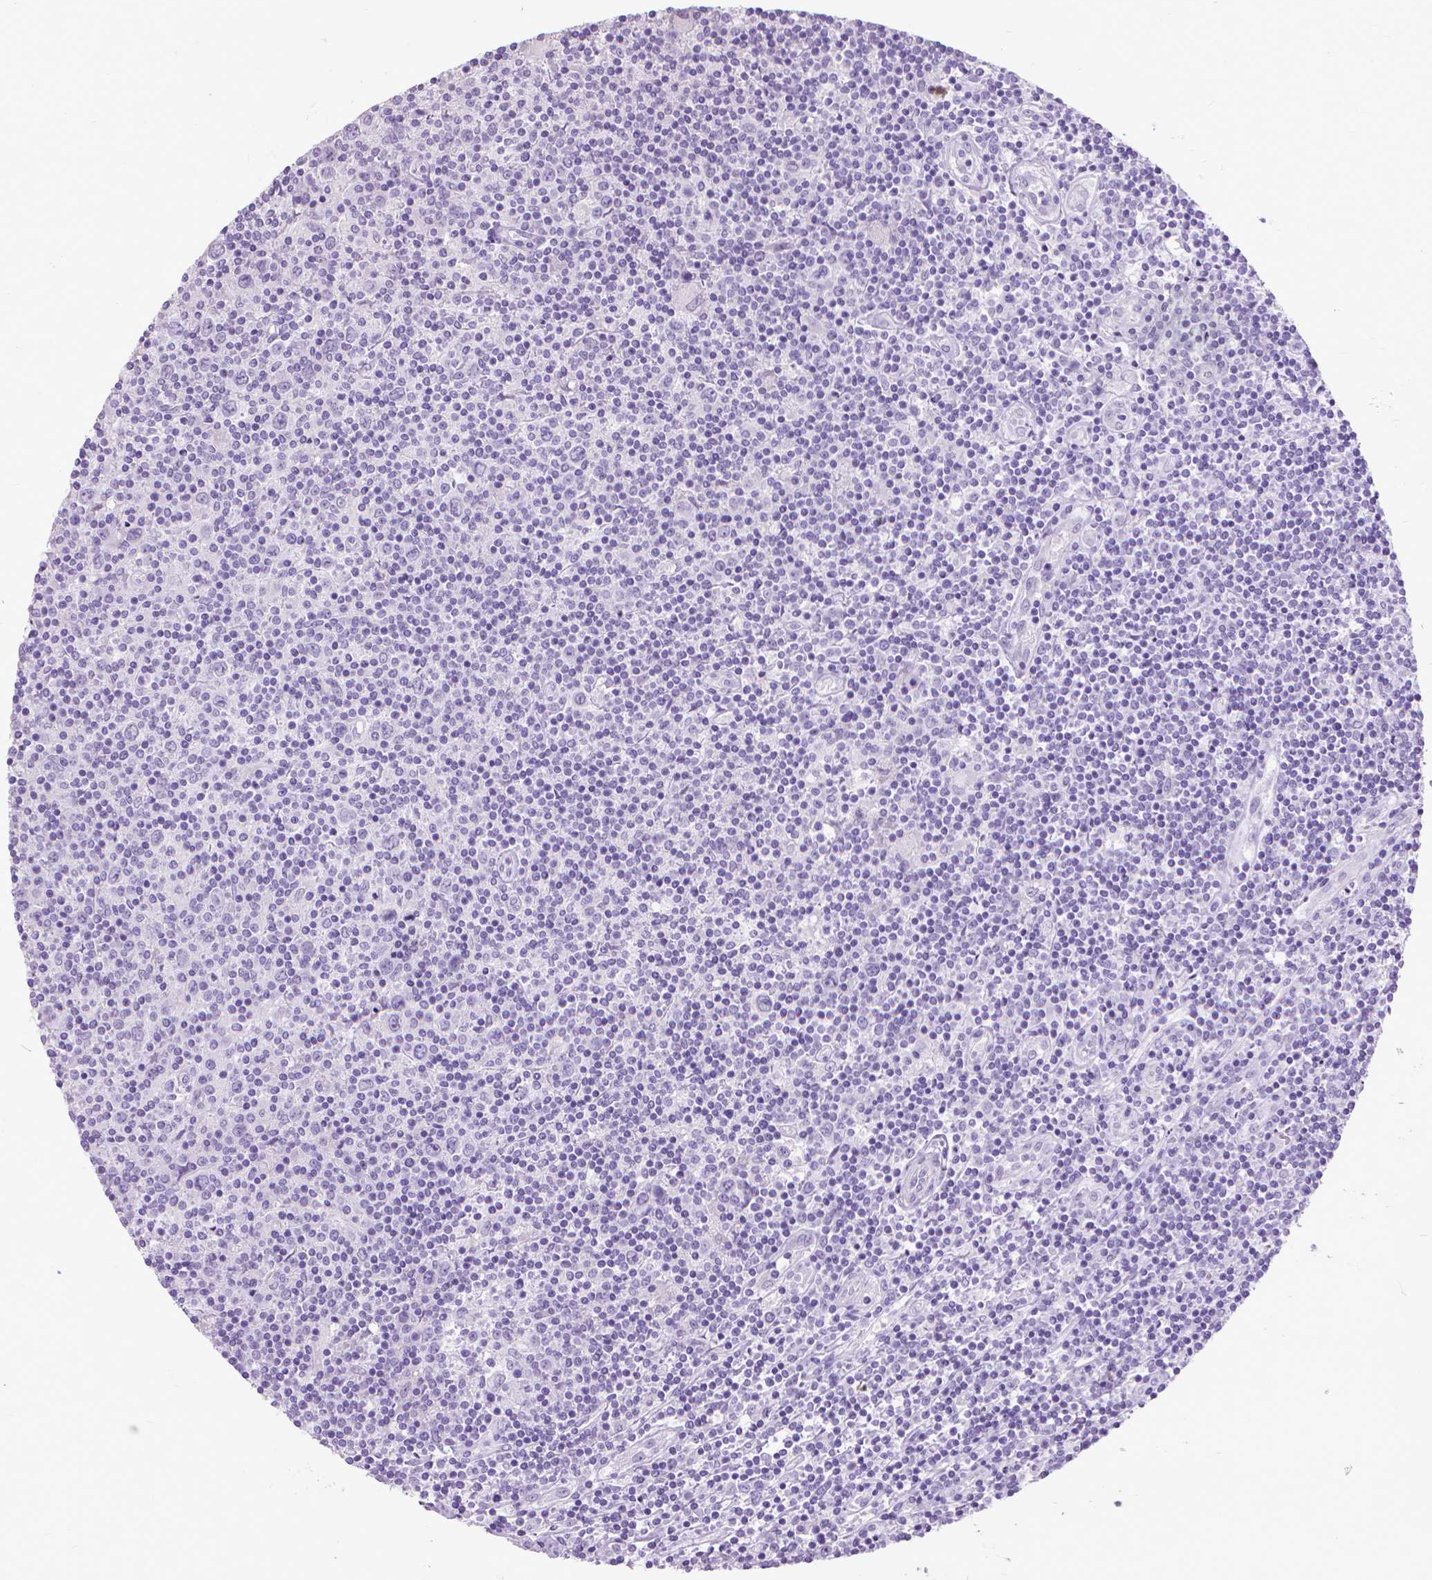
{"staining": {"intensity": "negative", "quantity": "none", "location": "none"}, "tissue": "lymphoma", "cell_type": "Tumor cells", "image_type": "cancer", "snomed": [{"axis": "morphology", "description": "Hodgkin's disease, NOS"}, {"axis": "topography", "description": "Lymph node"}], "caption": "Immunohistochemical staining of lymphoma shows no significant expression in tumor cells.", "gene": "KRT5", "patient": {"sex": "male", "age": 40}}